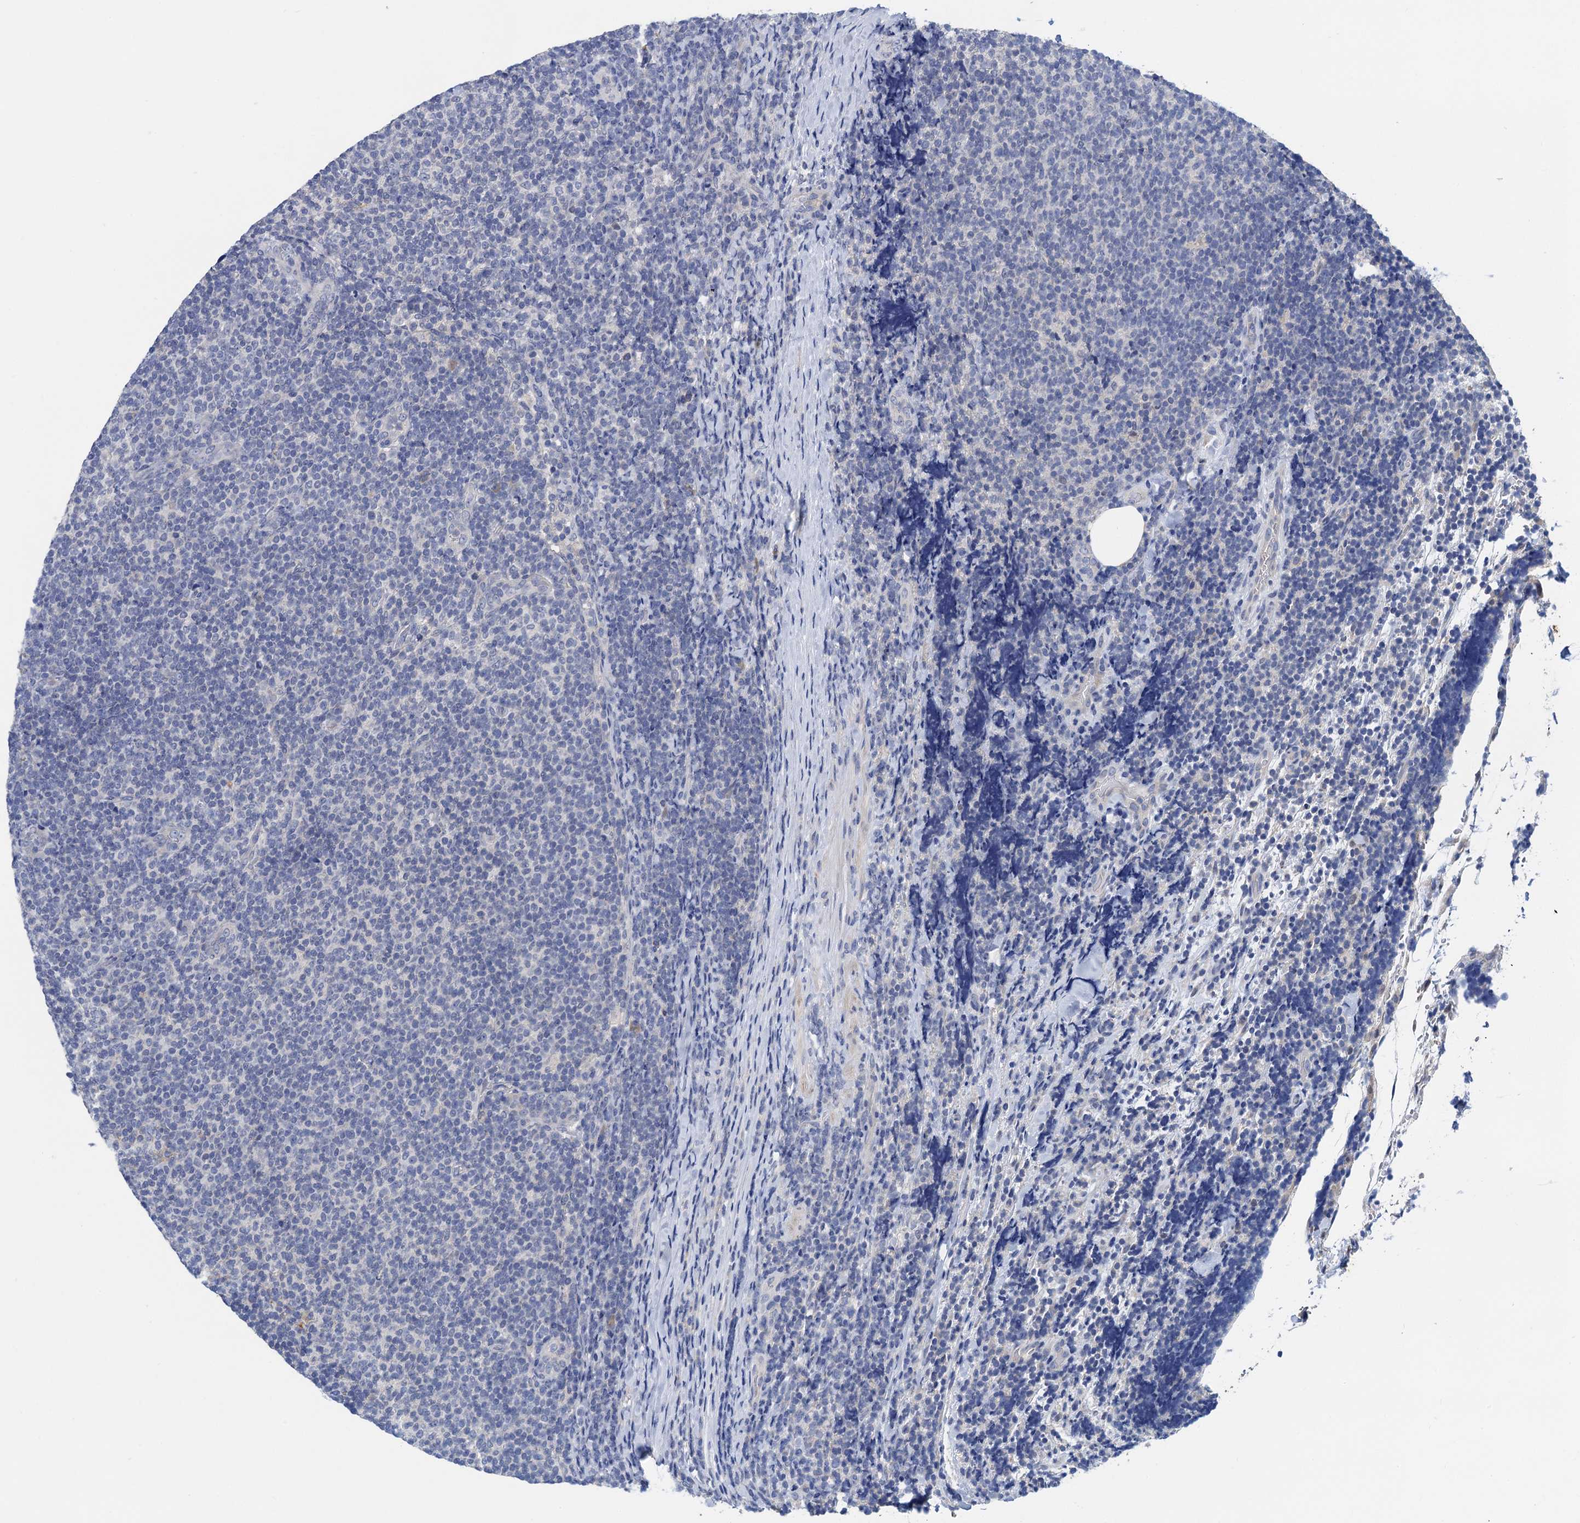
{"staining": {"intensity": "negative", "quantity": "none", "location": "none"}, "tissue": "lymphoma", "cell_type": "Tumor cells", "image_type": "cancer", "snomed": [{"axis": "morphology", "description": "Malignant lymphoma, non-Hodgkin's type, Low grade"}, {"axis": "topography", "description": "Lymph node"}], "caption": "Immunohistochemistry (IHC) photomicrograph of human lymphoma stained for a protein (brown), which demonstrates no expression in tumor cells.", "gene": "TMEM39B", "patient": {"sex": "male", "age": 66}}